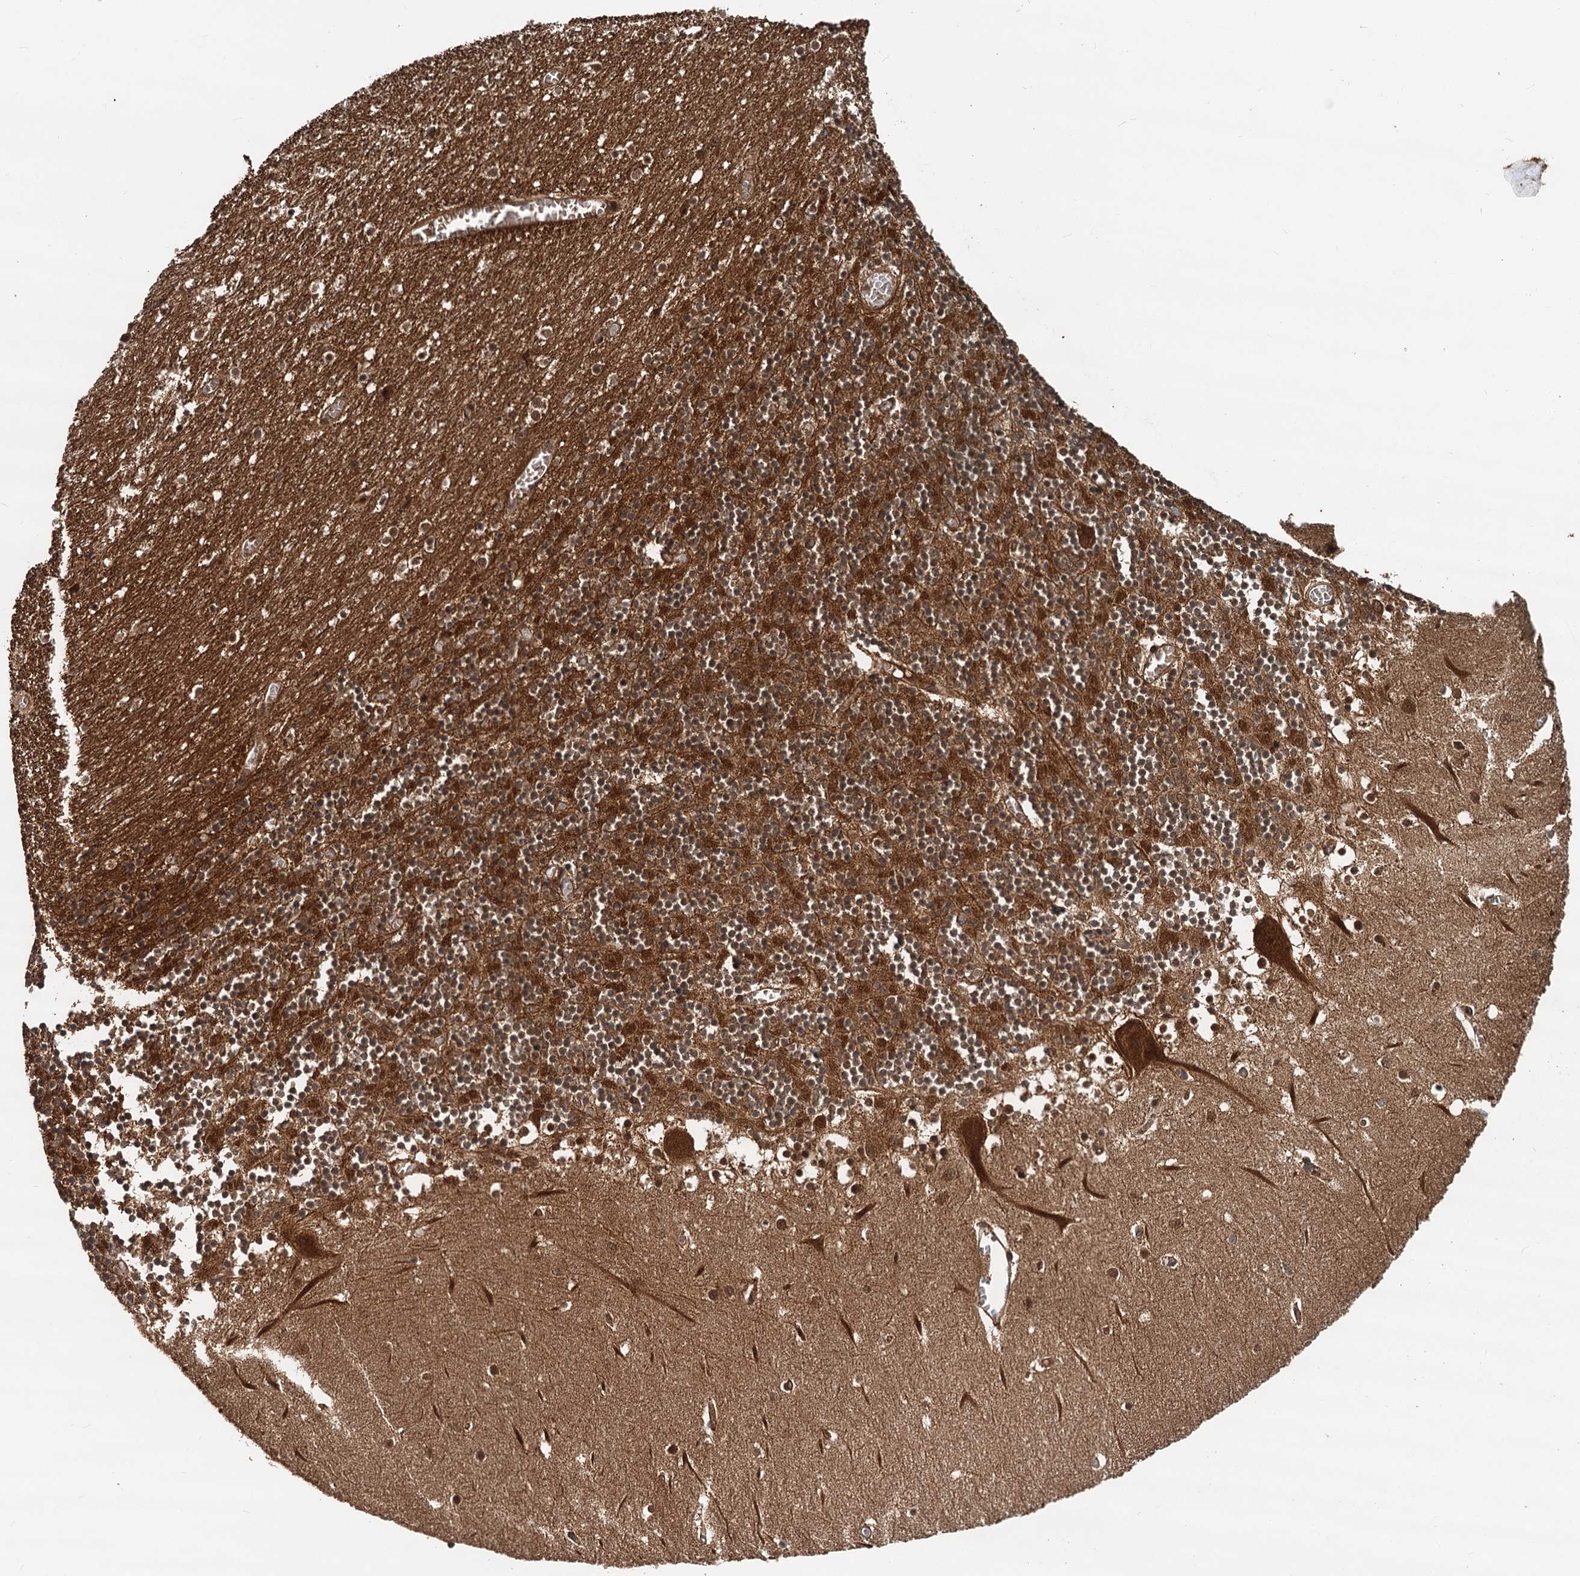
{"staining": {"intensity": "strong", "quantity": ">75%", "location": "cytoplasmic/membranous"}, "tissue": "cerebellum", "cell_type": "Cells in granular layer", "image_type": "normal", "snomed": [{"axis": "morphology", "description": "Normal tissue, NOS"}, {"axis": "topography", "description": "Cerebellum"}], "caption": "Protein staining of benign cerebellum demonstrates strong cytoplasmic/membranous positivity in about >75% of cells in granular layer.", "gene": "STUB1", "patient": {"sex": "female", "age": 28}}